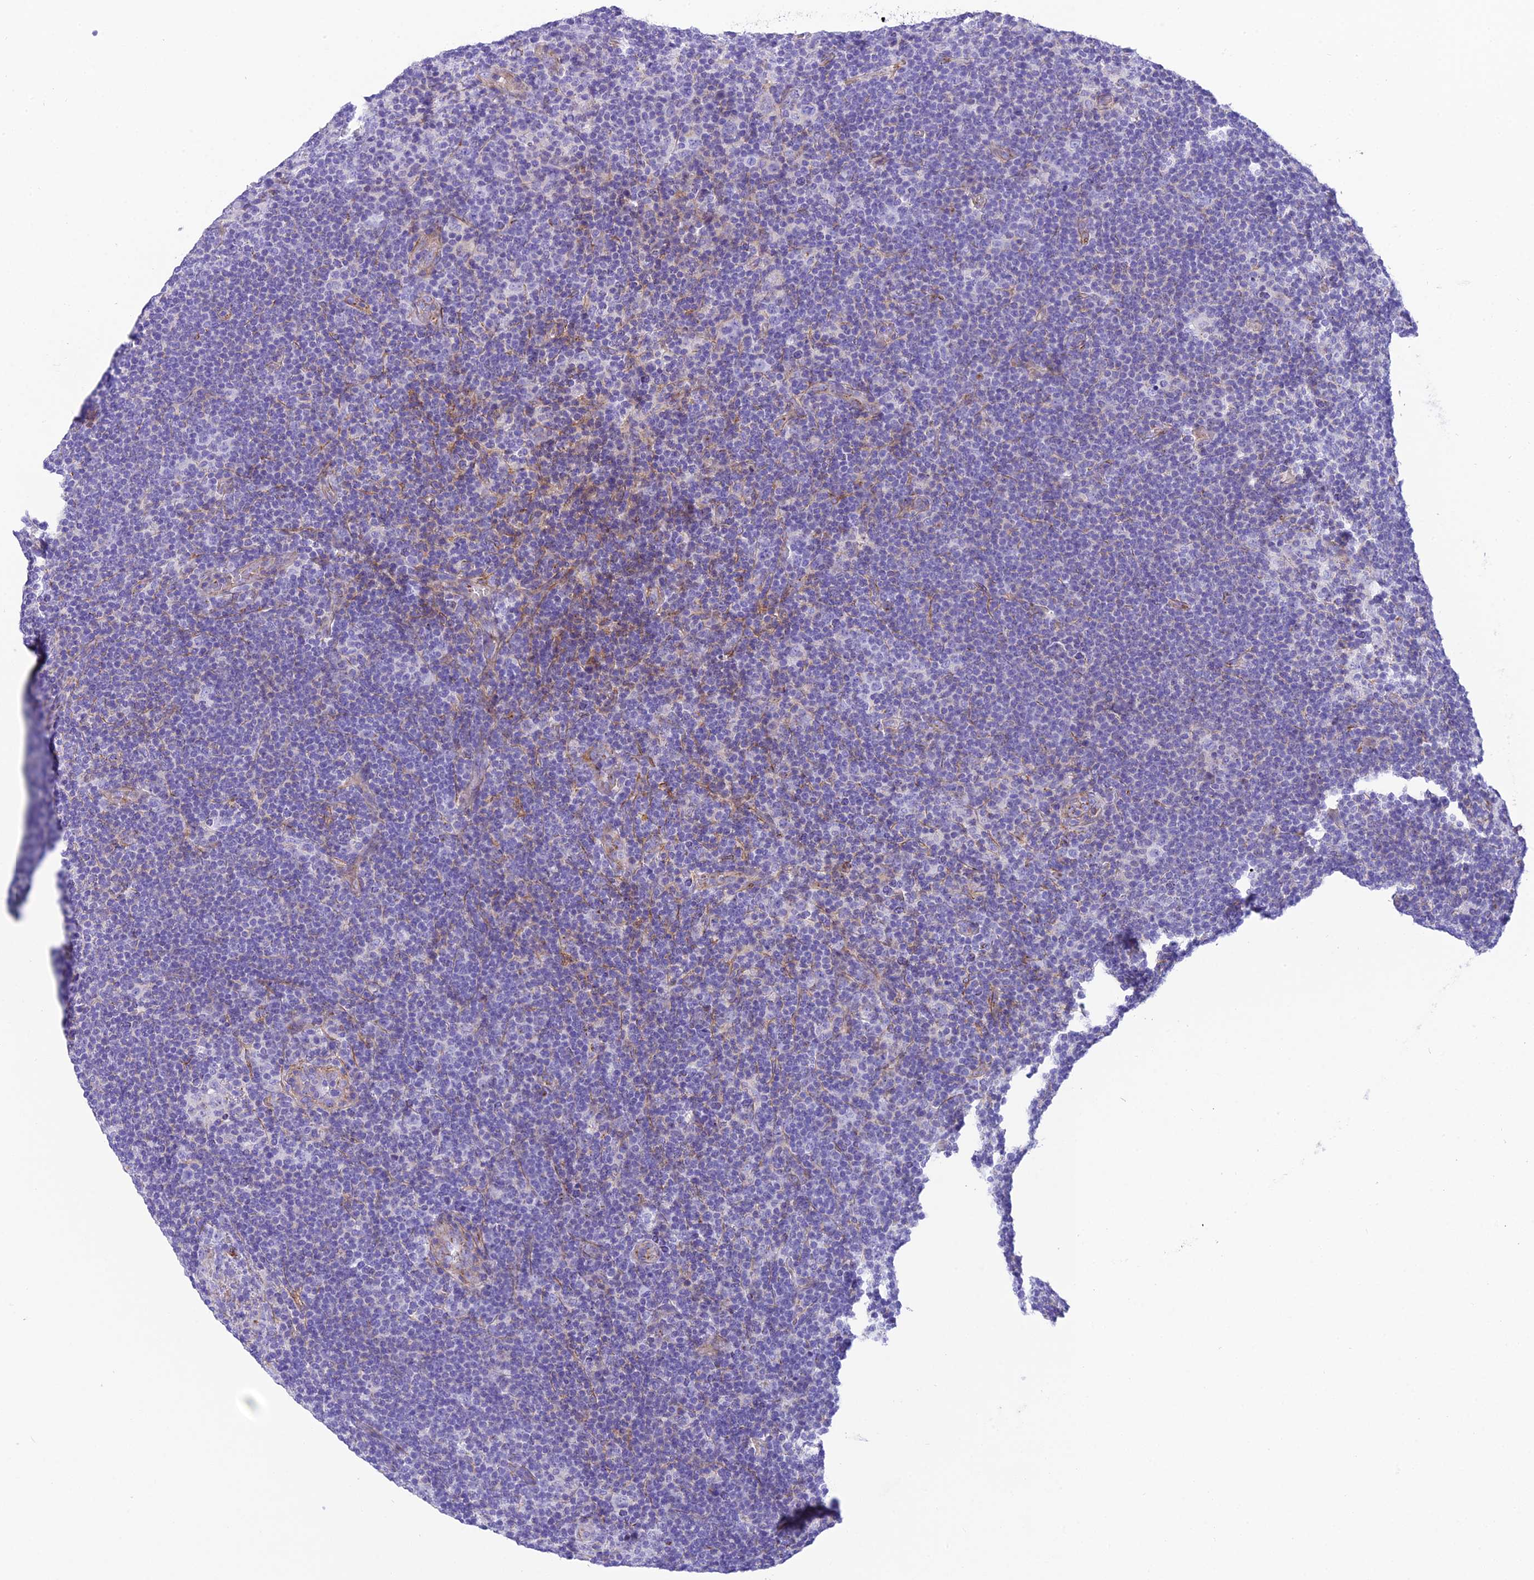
{"staining": {"intensity": "negative", "quantity": "none", "location": "none"}, "tissue": "lymphoma", "cell_type": "Tumor cells", "image_type": "cancer", "snomed": [{"axis": "morphology", "description": "Hodgkin's disease, NOS"}, {"axis": "topography", "description": "Lymph node"}], "caption": "DAB (3,3'-diaminobenzidine) immunohistochemical staining of human lymphoma displays no significant positivity in tumor cells.", "gene": "GFRA1", "patient": {"sex": "female", "age": 57}}